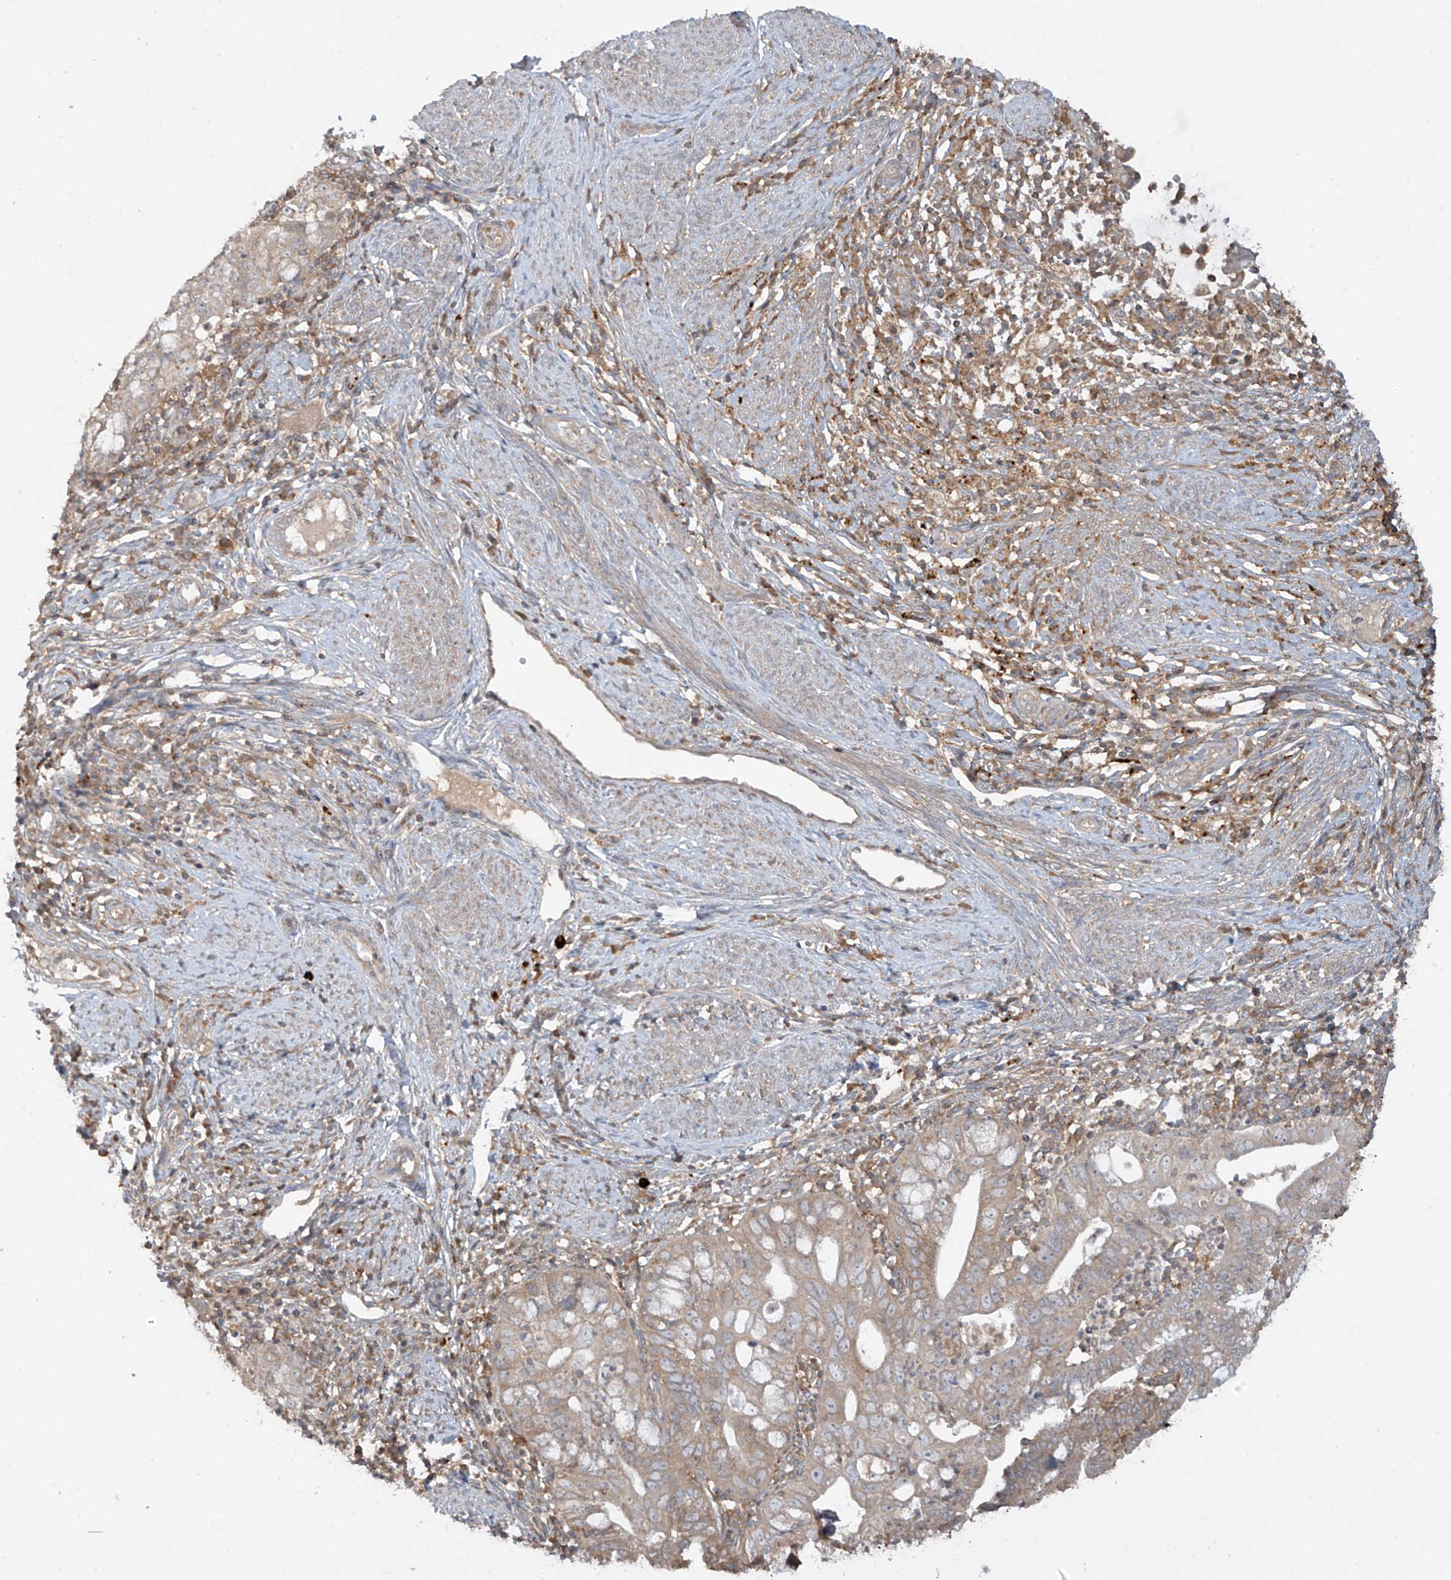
{"staining": {"intensity": "weak", "quantity": ">75%", "location": "cytoplasmic/membranous"}, "tissue": "cervical cancer", "cell_type": "Tumor cells", "image_type": "cancer", "snomed": [{"axis": "morphology", "description": "Adenocarcinoma, NOS"}, {"axis": "topography", "description": "Cervix"}], "caption": "Cervical adenocarcinoma tissue shows weak cytoplasmic/membranous expression in approximately >75% of tumor cells, visualized by immunohistochemistry.", "gene": "LDAH", "patient": {"sex": "female", "age": 36}}